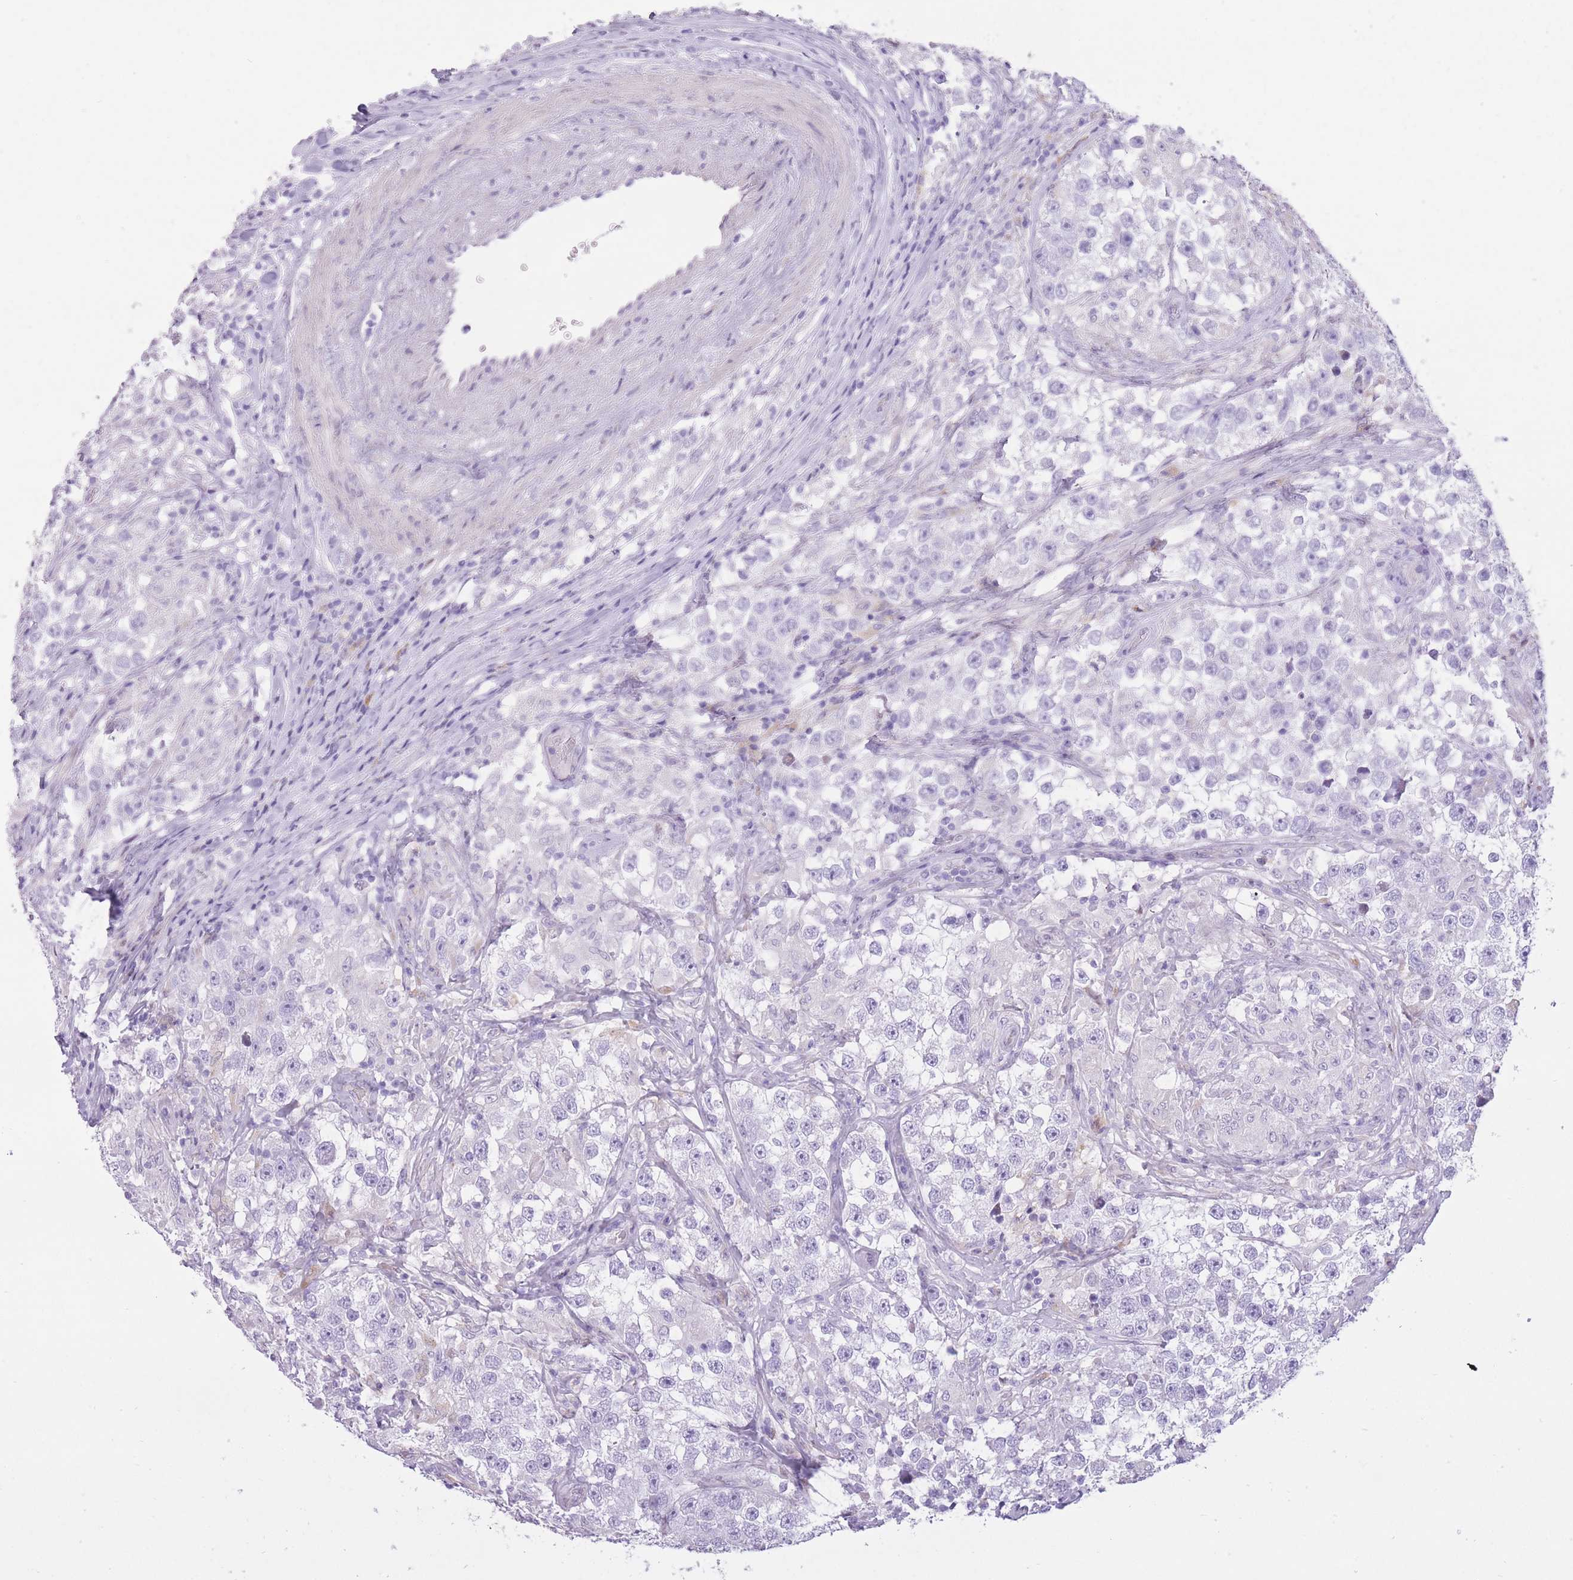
{"staining": {"intensity": "negative", "quantity": "none", "location": "none"}, "tissue": "testis cancer", "cell_type": "Tumor cells", "image_type": "cancer", "snomed": [{"axis": "morphology", "description": "Seminoma, NOS"}, {"axis": "topography", "description": "Testis"}], "caption": "Immunohistochemical staining of testis seminoma demonstrates no significant staining in tumor cells.", "gene": "WDR70", "patient": {"sex": "male", "age": 46}}